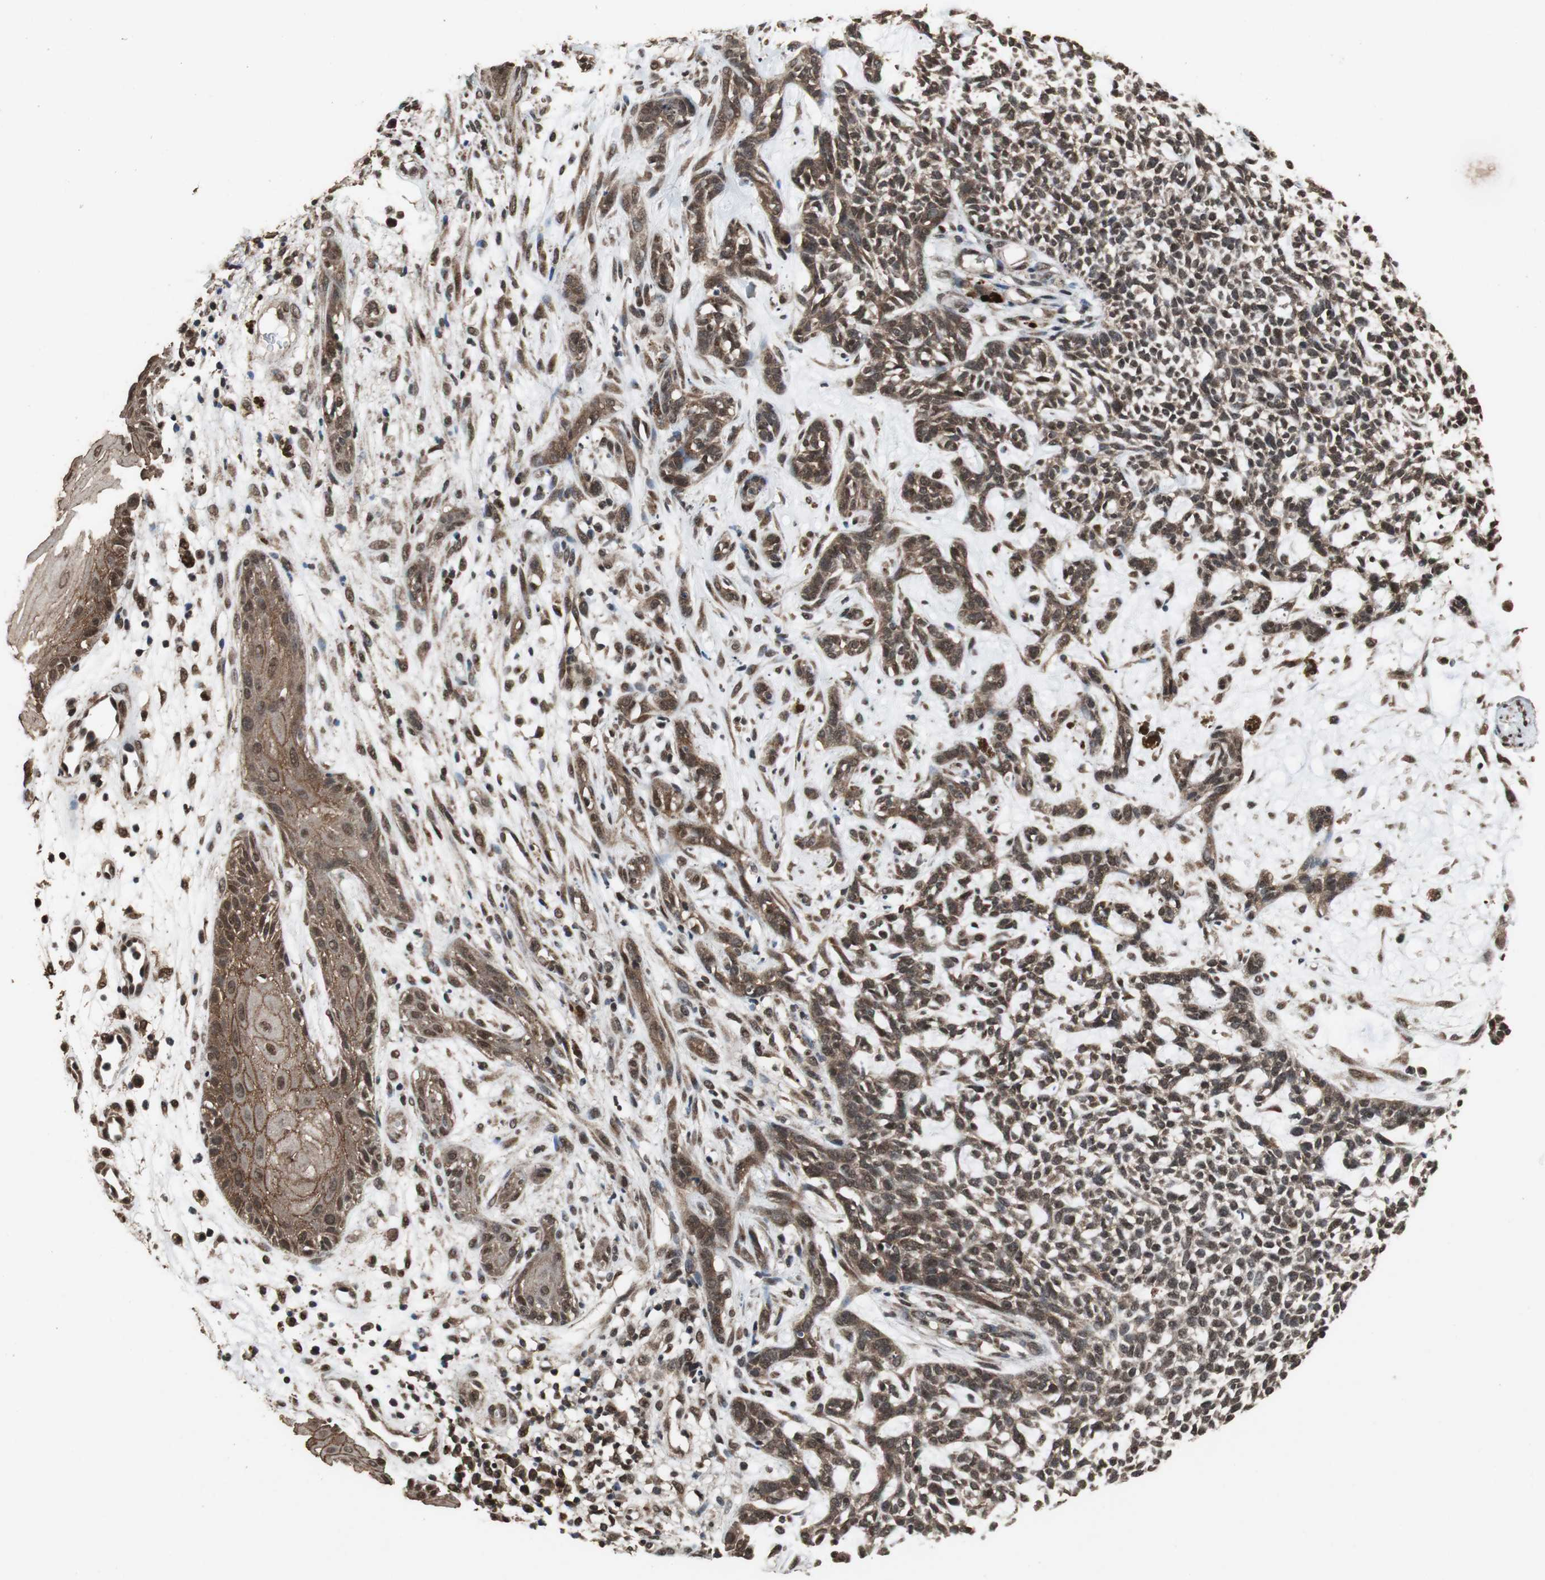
{"staining": {"intensity": "moderate", "quantity": ">75%", "location": "cytoplasmic/membranous,nuclear"}, "tissue": "skin cancer", "cell_type": "Tumor cells", "image_type": "cancer", "snomed": [{"axis": "morphology", "description": "Basal cell carcinoma"}, {"axis": "topography", "description": "Skin"}], "caption": "This is an image of immunohistochemistry (IHC) staining of skin cancer (basal cell carcinoma), which shows moderate expression in the cytoplasmic/membranous and nuclear of tumor cells.", "gene": "ZNF18", "patient": {"sex": "female", "age": 84}}